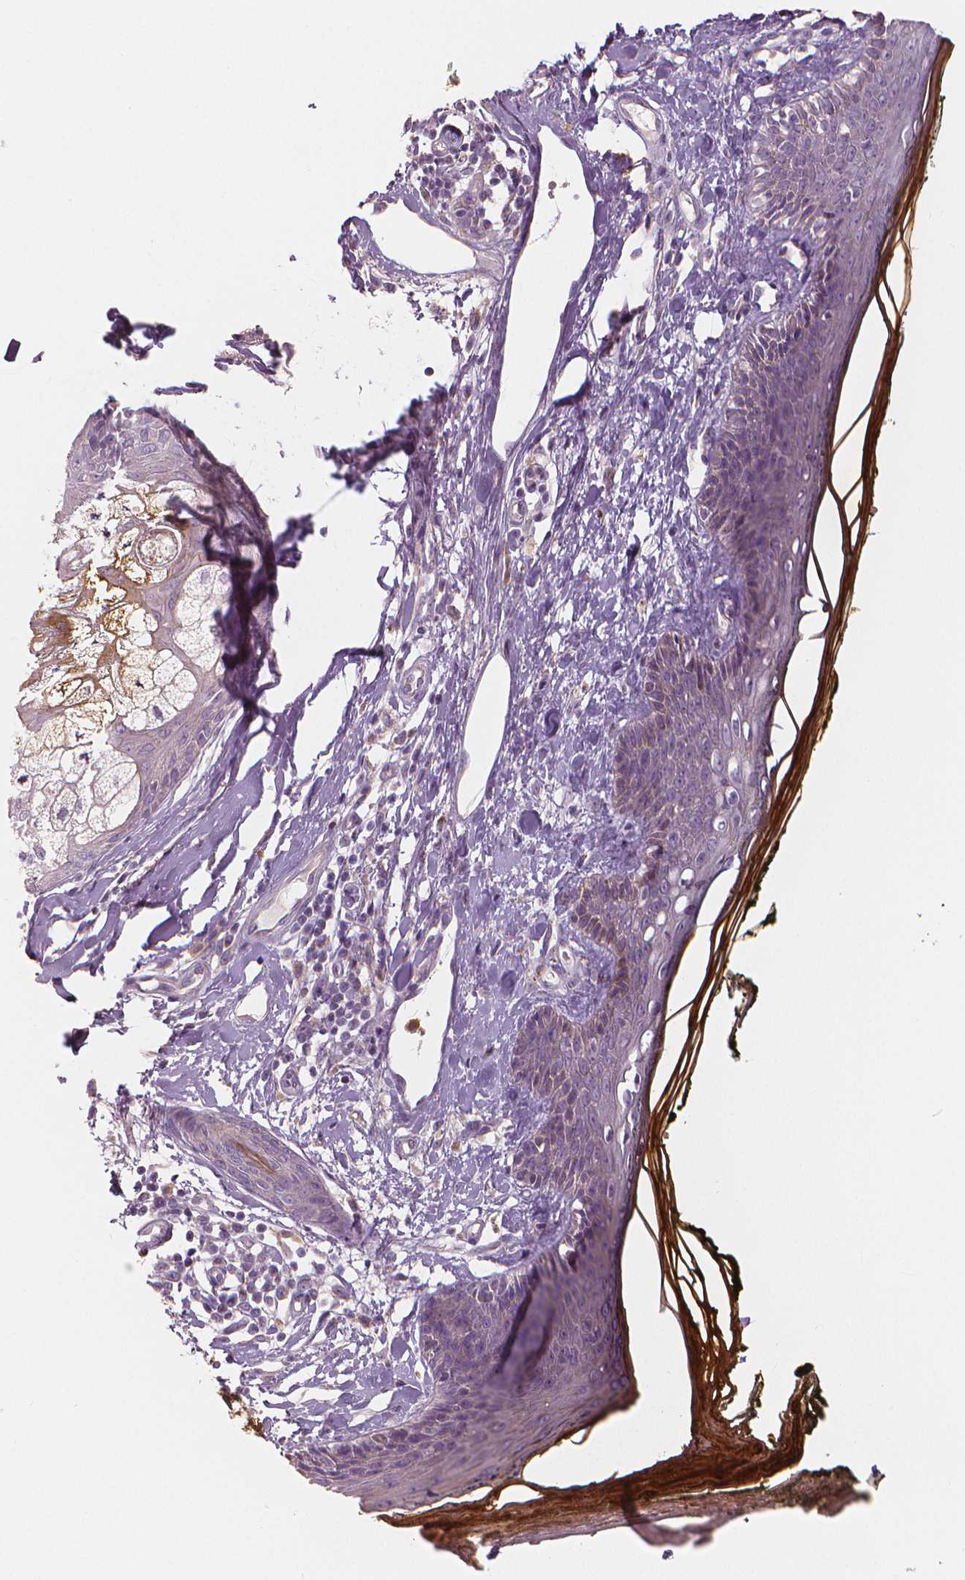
{"staining": {"intensity": "negative", "quantity": "none", "location": "none"}, "tissue": "skin", "cell_type": "Fibroblasts", "image_type": "normal", "snomed": [{"axis": "morphology", "description": "Normal tissue, NOS"}, {"axis": "topography", "description": "Skin"}], "caption": "High magnification brightfield microscopy of normal skin stained with DAB (3,3'-diaminobenzidine) (brown) and counterstained with hematoxylin (blue): fibroblasts show no significant expression.", "gene": "RNASE7", "patient": {"sex": "male", "age": 76}}